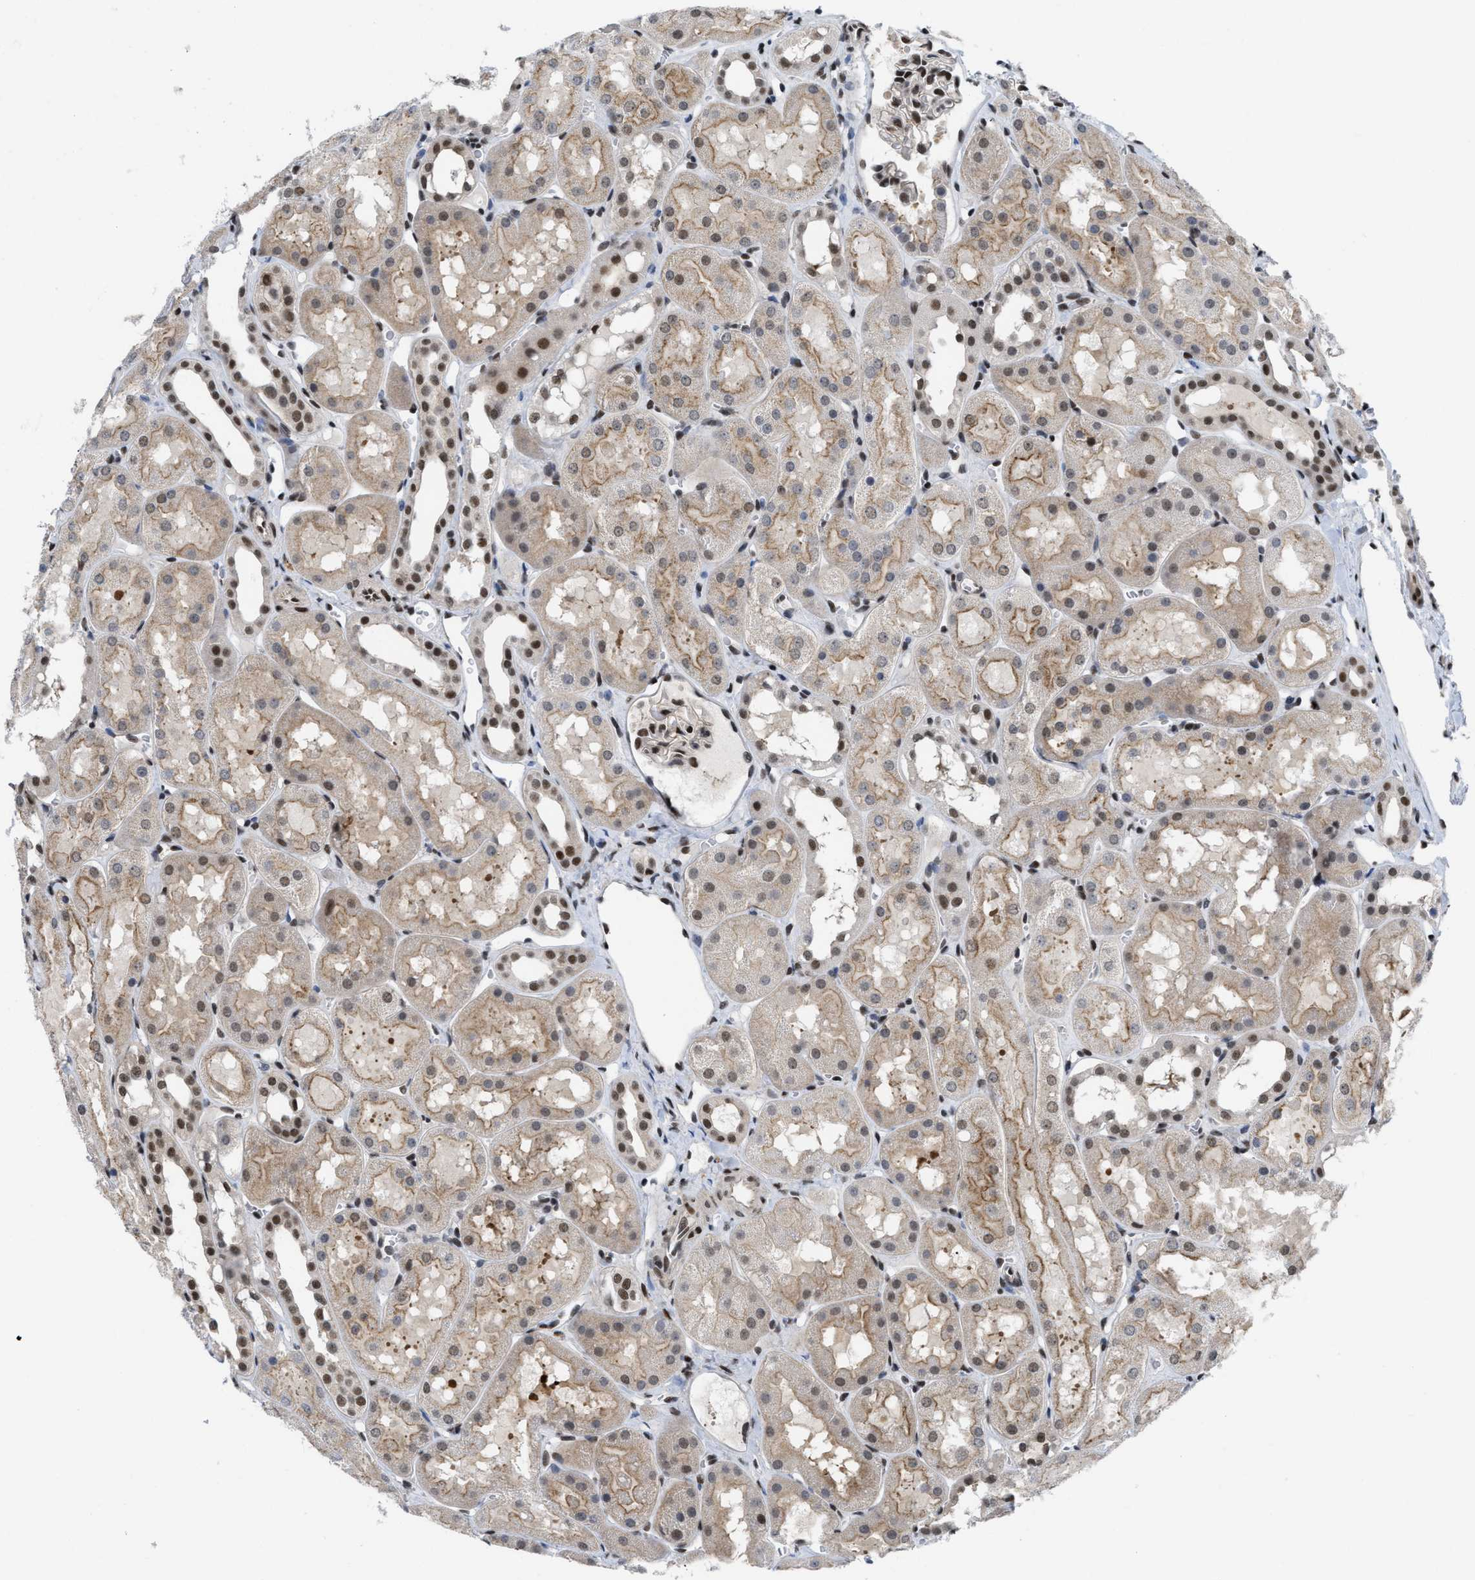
{"staining": {"intensity": "moderate", "quantity": ">75%", "location": "nuclear"}, "tissue": "kidney", "cell_type": "Cells in glomeruli", "image_type": "normal", "snomed": [{"axis": "morphology", "description": "Normal tissue, NOS"}, {"axis": "topography", "description": "Kidney"}, {"axis": "topography", "description": "Urinary bladder"}], "caption": "Immunohistochemical staining of normal kidney reveals >75% levels of moderate nuclear protein positivity in about >75% of cells in glomeruli.", "gene": "MIER1", "patient": {"sex": "male", "age": 16}}